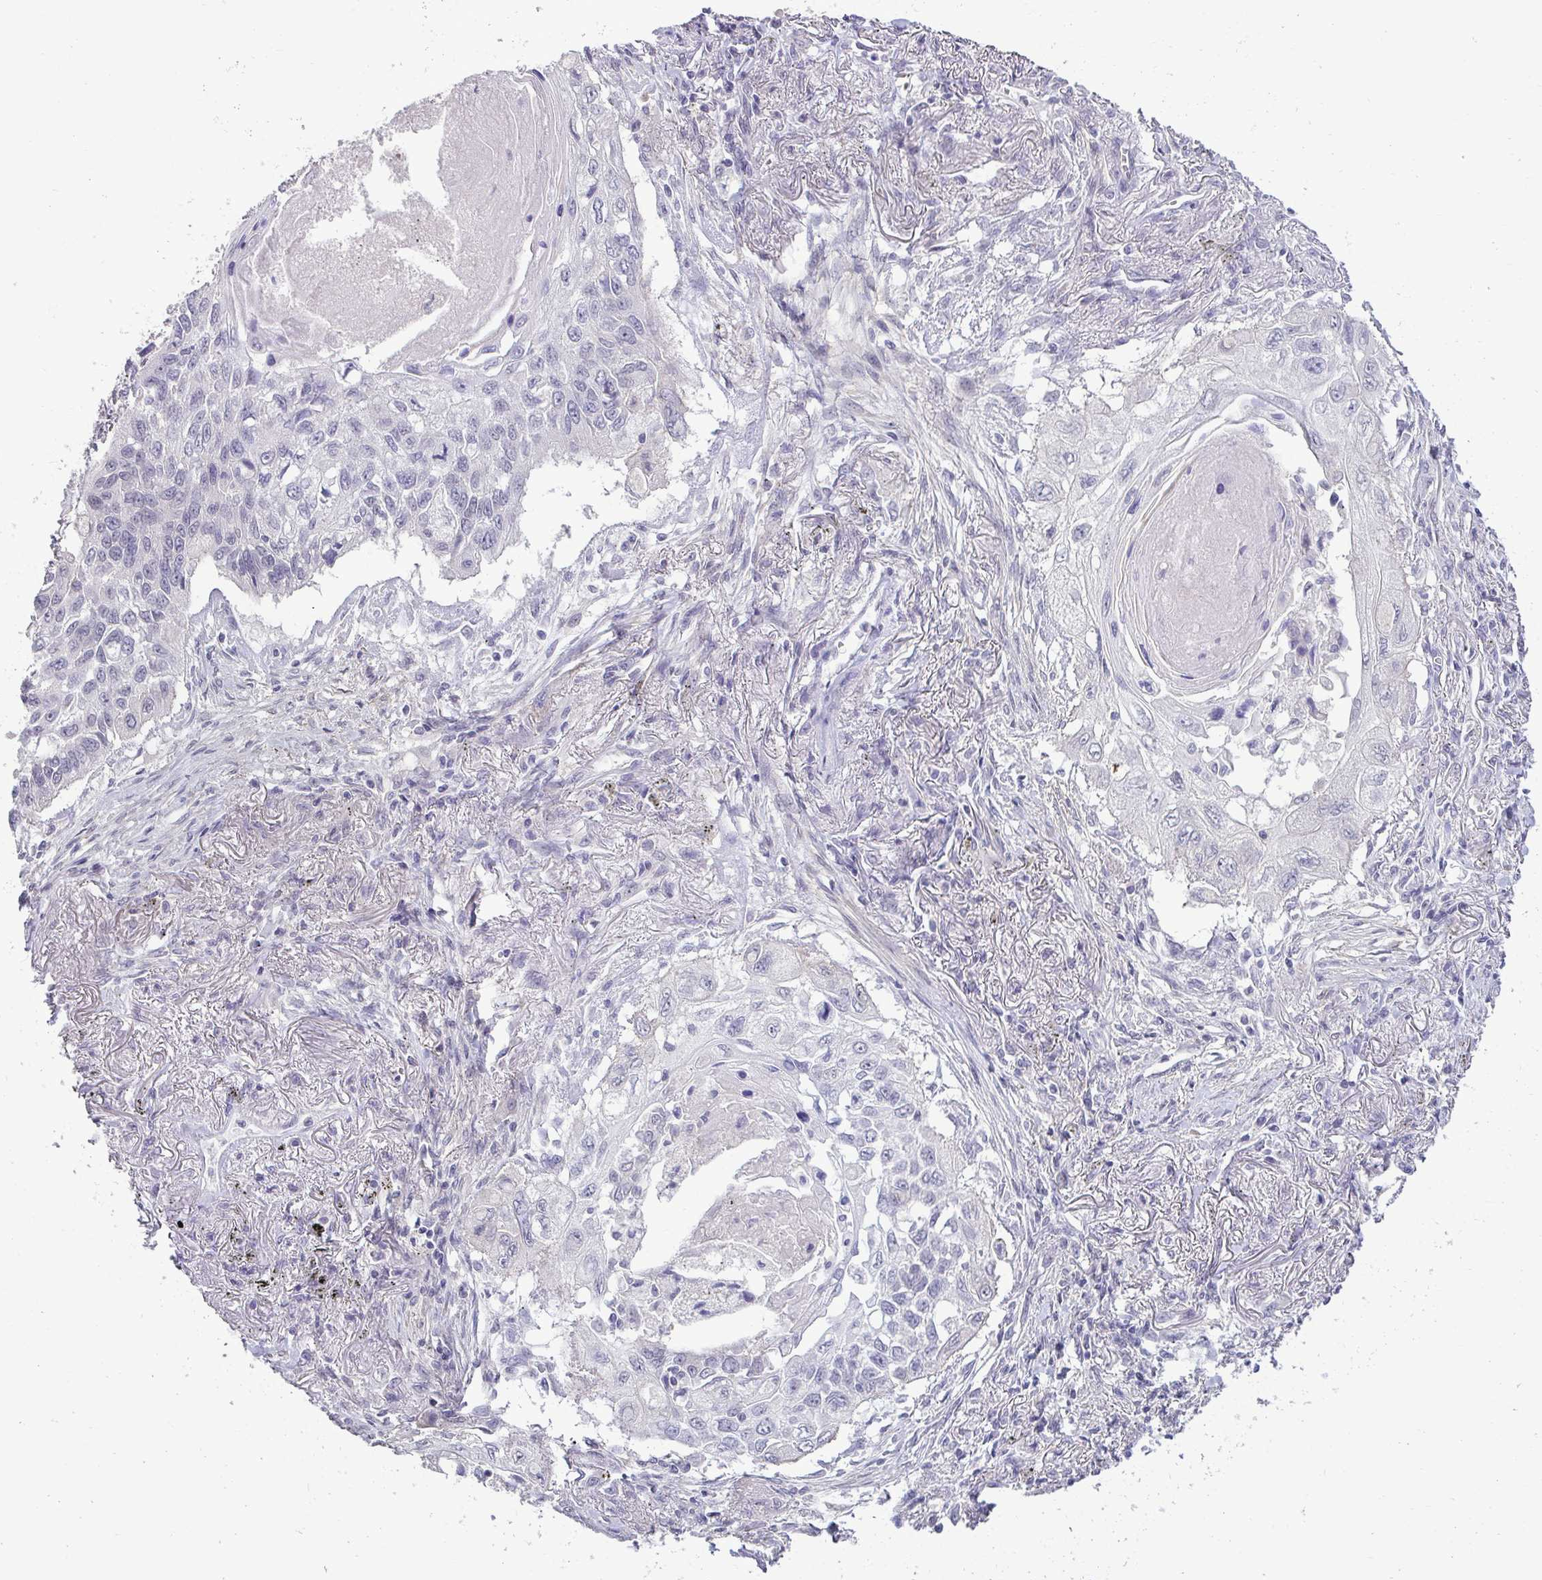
{"staining": {"intensity": "negative", "quantity": "none", "location": "none"}, "tissue": "lung cancer", "cell_type": "Tumor cells", "image_type": "cancer", "snomed": [{"axis": "morphology", "description": "Squamous cell carcinoma, NOS"}, {"axis": "topography", "description": "Lung"}], "caption": "Human lung squamous cell carcinoma stained for a protein using immunohistochemistry (IHC) demonstrates no expression in tumor cells.", "gene": "SLC30A3", "patient": {"sex": "male", "age": 75}}